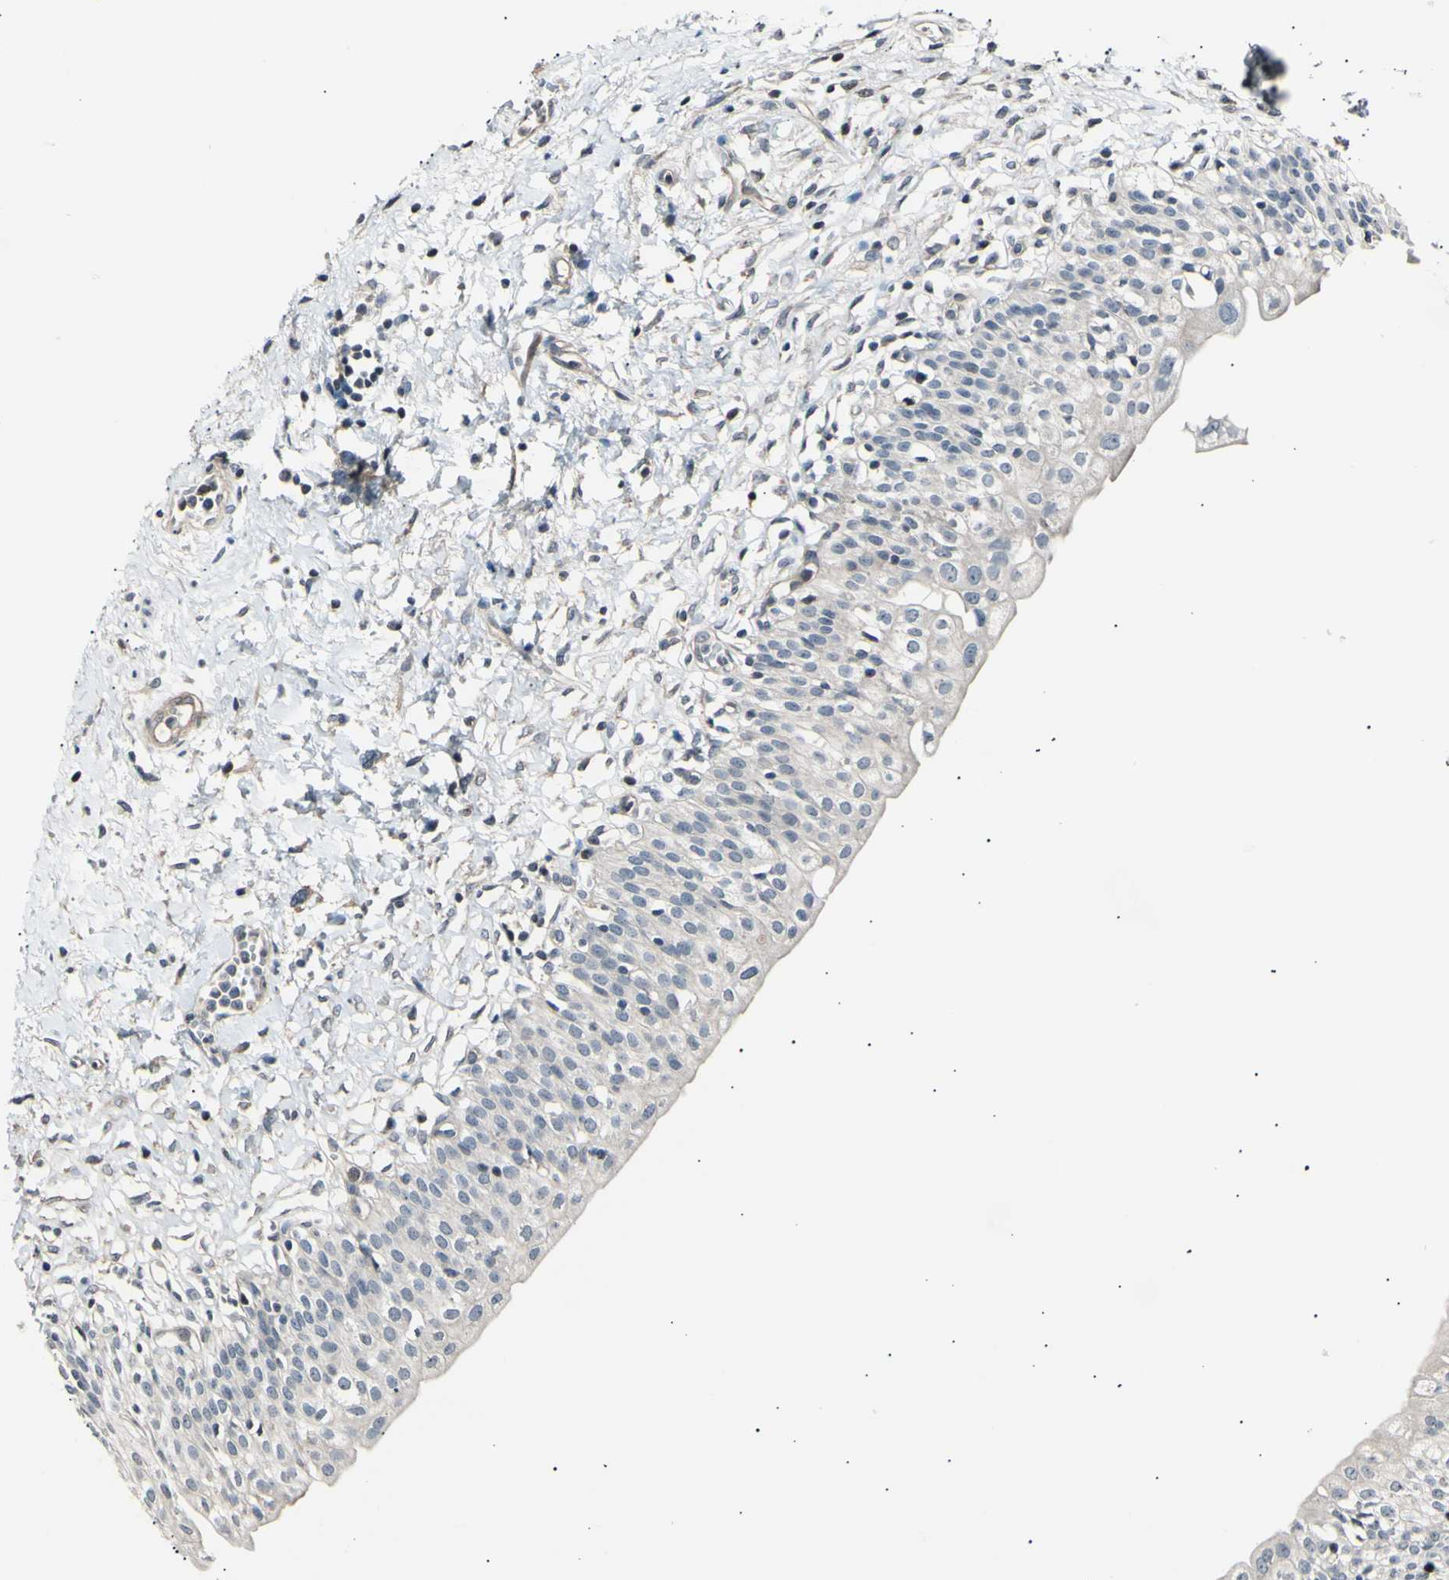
{"staining": {"intensity": "negative", "quantity": "none", "location": "none"}, "tissue": "urinary bladder", "cell_type": "Urothelial cells", "image_type": "normal", "snomed": [{"axis": "morphology", "description": "Normal tissue, NOS"}, {"axis": "topography", "description": "Urinary bladder"}], "caption": "High magnification brightfield microscopy of benign urinary bladder stained with DAB (3,3'-diaminobenzidine) (brown) and counterstained with hematoxylin (blue): urothelial cells show no significant staining. (DAB (3,3'-diaminobenzidine) immunohistochemistry, high magnification).", "gene": "AK1", "patient": {"sex": "male", "age": 55}}